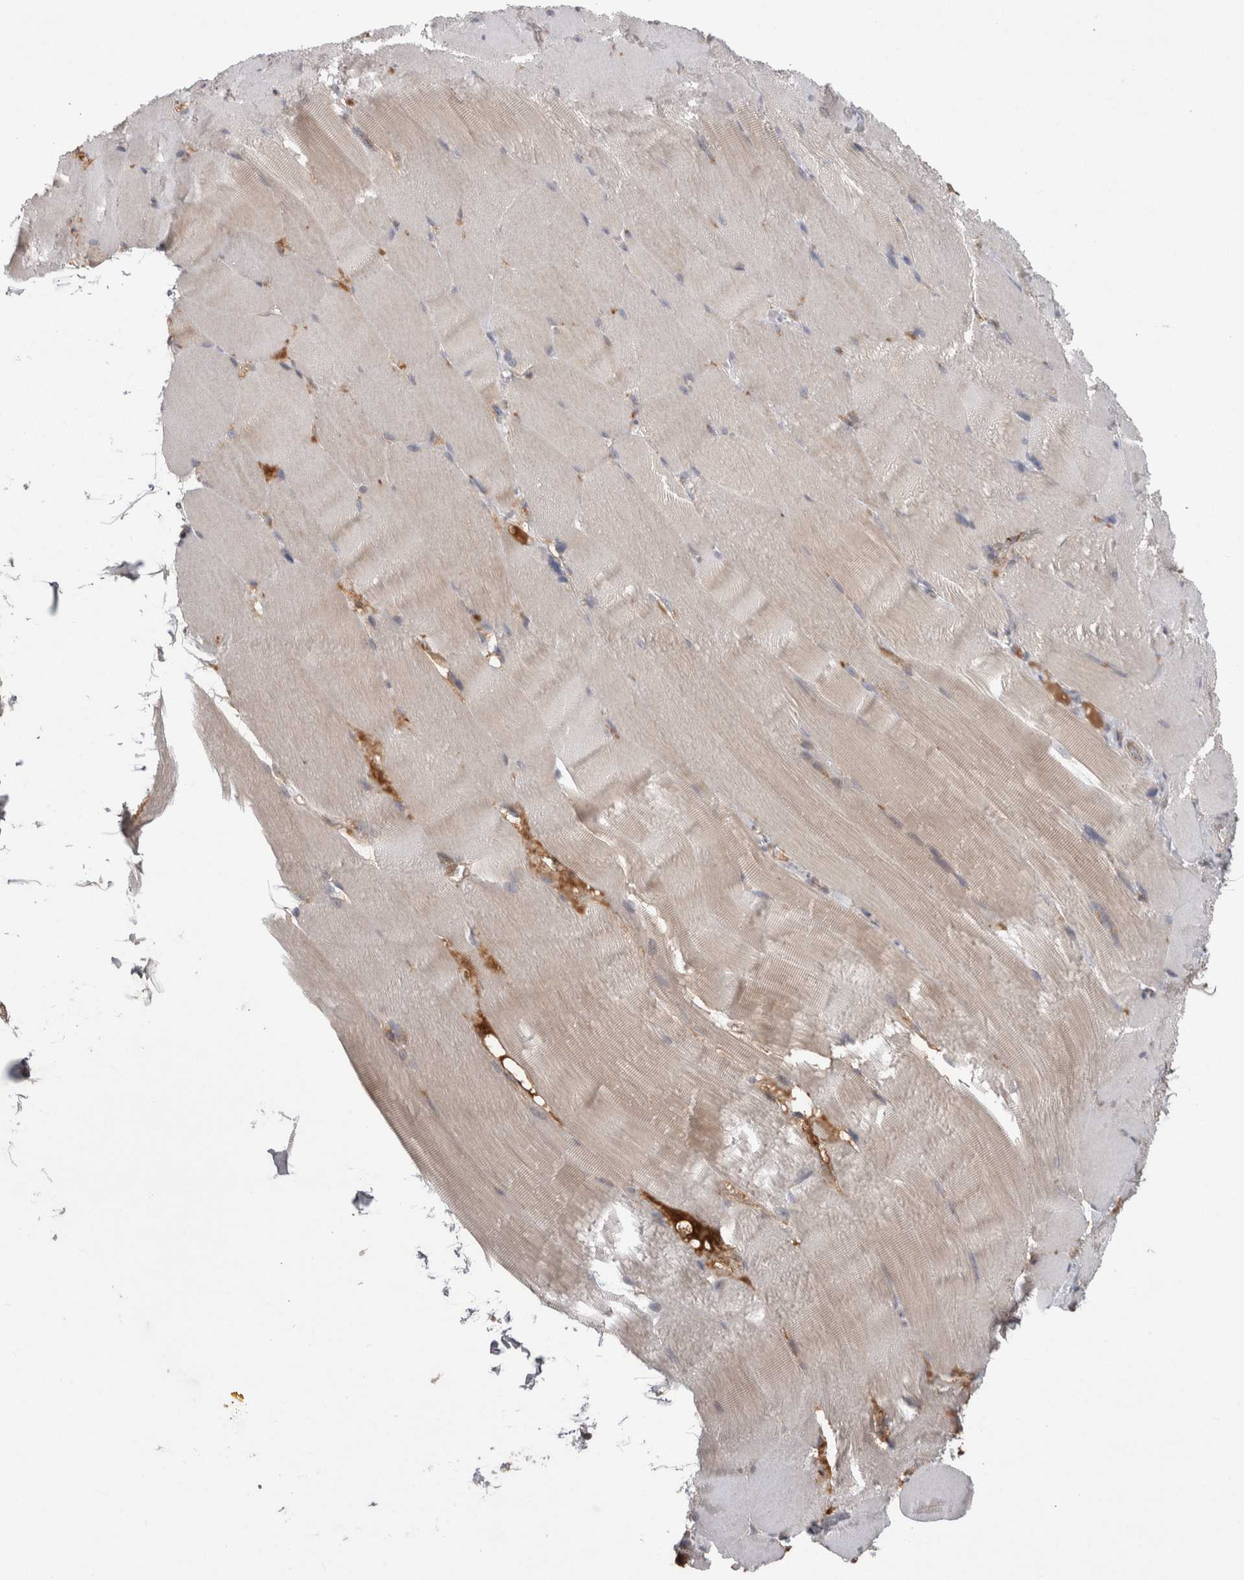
{"staining": {"intensity": "negative", "quantity": "none", "location": "none"}, "tissue": "skeletal muscle", "cell_type": "Myocytes", "image_type": "normal", "snomed": [{"axis": "morphology", "description": "Normal tissue, NOS"}, {"axis": "topography", "description": "Skin"}, {"axis": "topography", "description": "Skeletal muscle"}], "caption": "Protein analysis of benign skeletal muscle exhibits no significant expression in myocytes. (Stains: DAB IHC with hematoxylin counter stain, Microscopy: brightfield microscopy at high magnification).", "gene": "DARS2", "patient": {"sex": "male", "age": 83}}